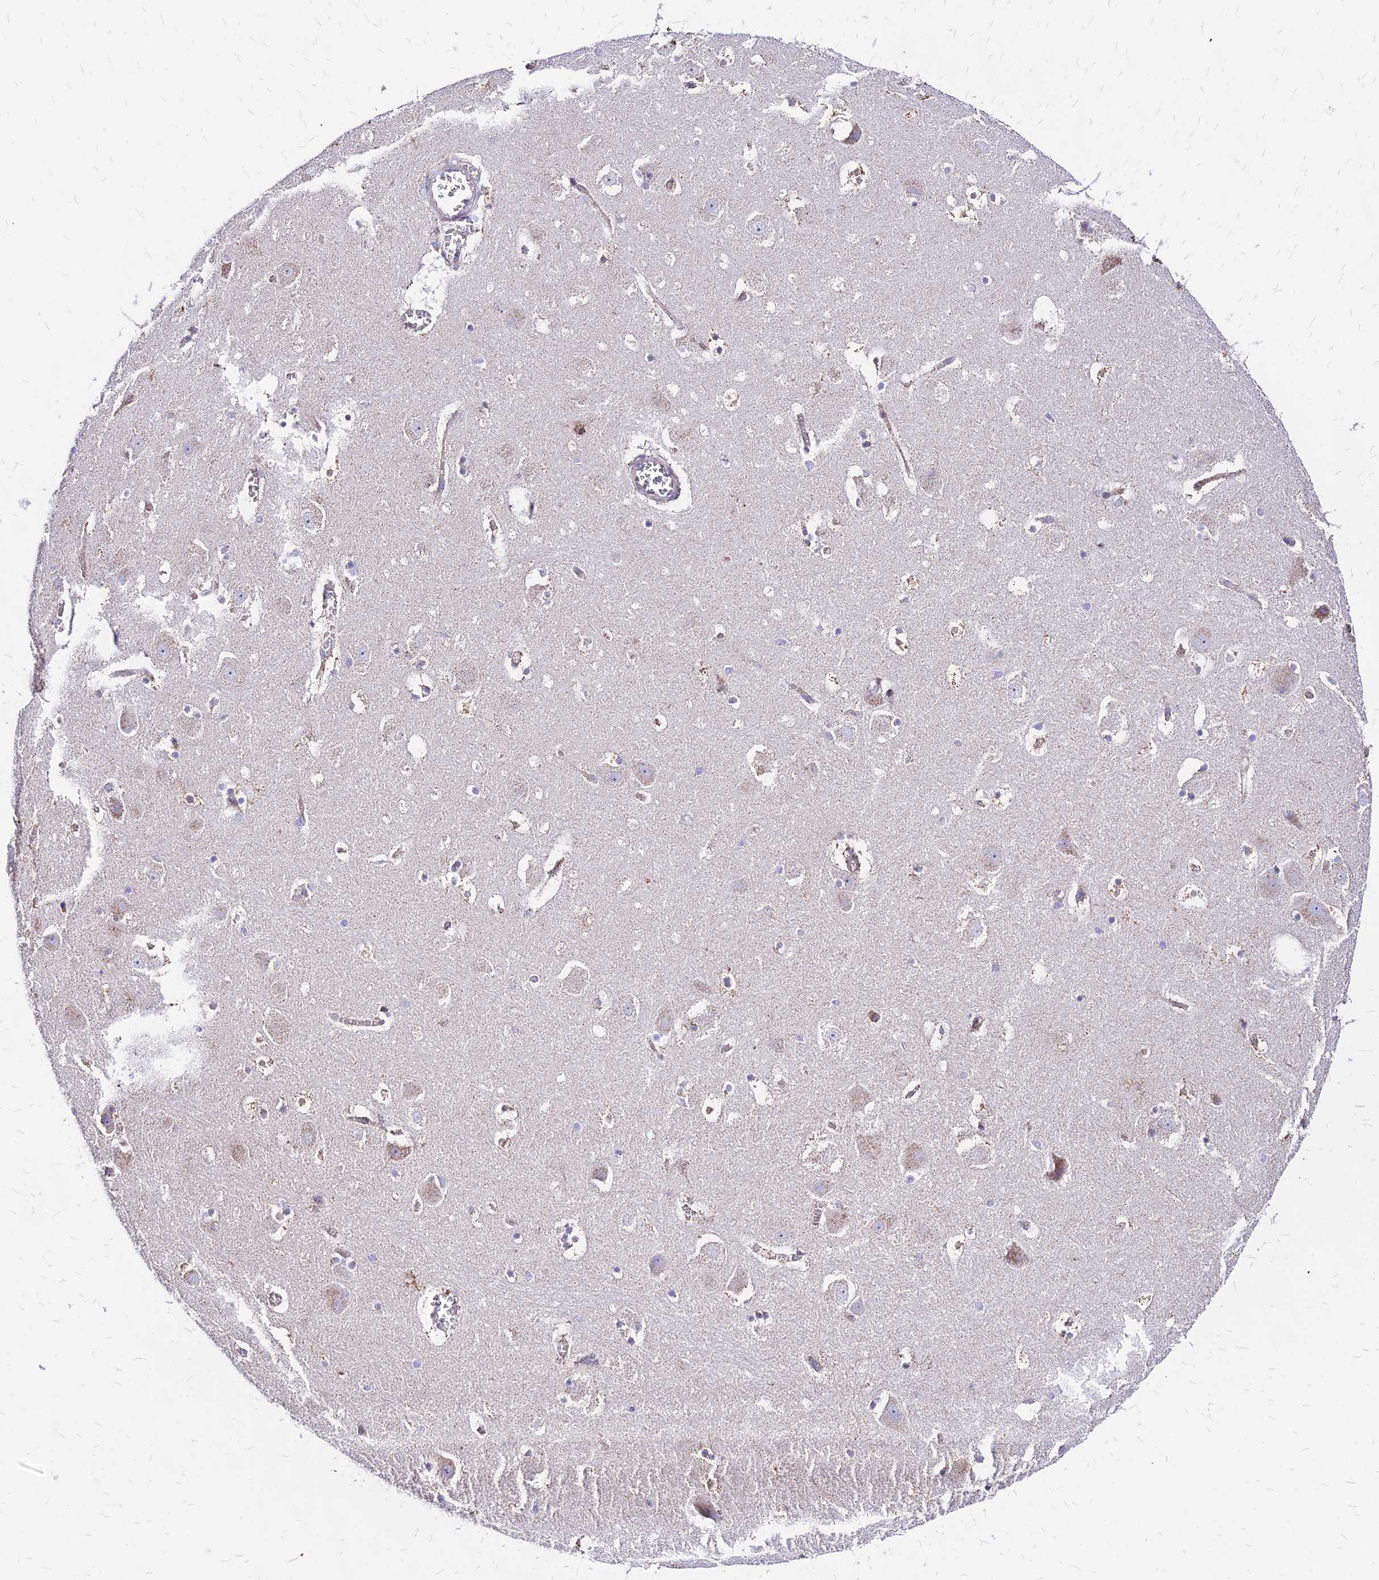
{"staining": {"intensity": "moderate", "quantity": "<25%", "location": "cytoplasmic/membranous"}, "tissue": "hippocampus", "cell_type": "Glial cells", "image_type": "normal", "snomed": [{"axis": "morphology", "description": "Normal tissue, NOS"}, {"axis": "topography", "description": "Hippocampus"}], "caption": "IHC photomicrograph of unremarkable hippocampus: hippocampus stained using immunohistochemistry (IHC) demonstrates low levels of moderate protein expression localized specifically in the cytoplasmic/membranous of glial cells, appearing as a cytoplasmic/membranous brown color.", "gene": "MRPL3", "patient": {"sex": "male", "age": 45}}